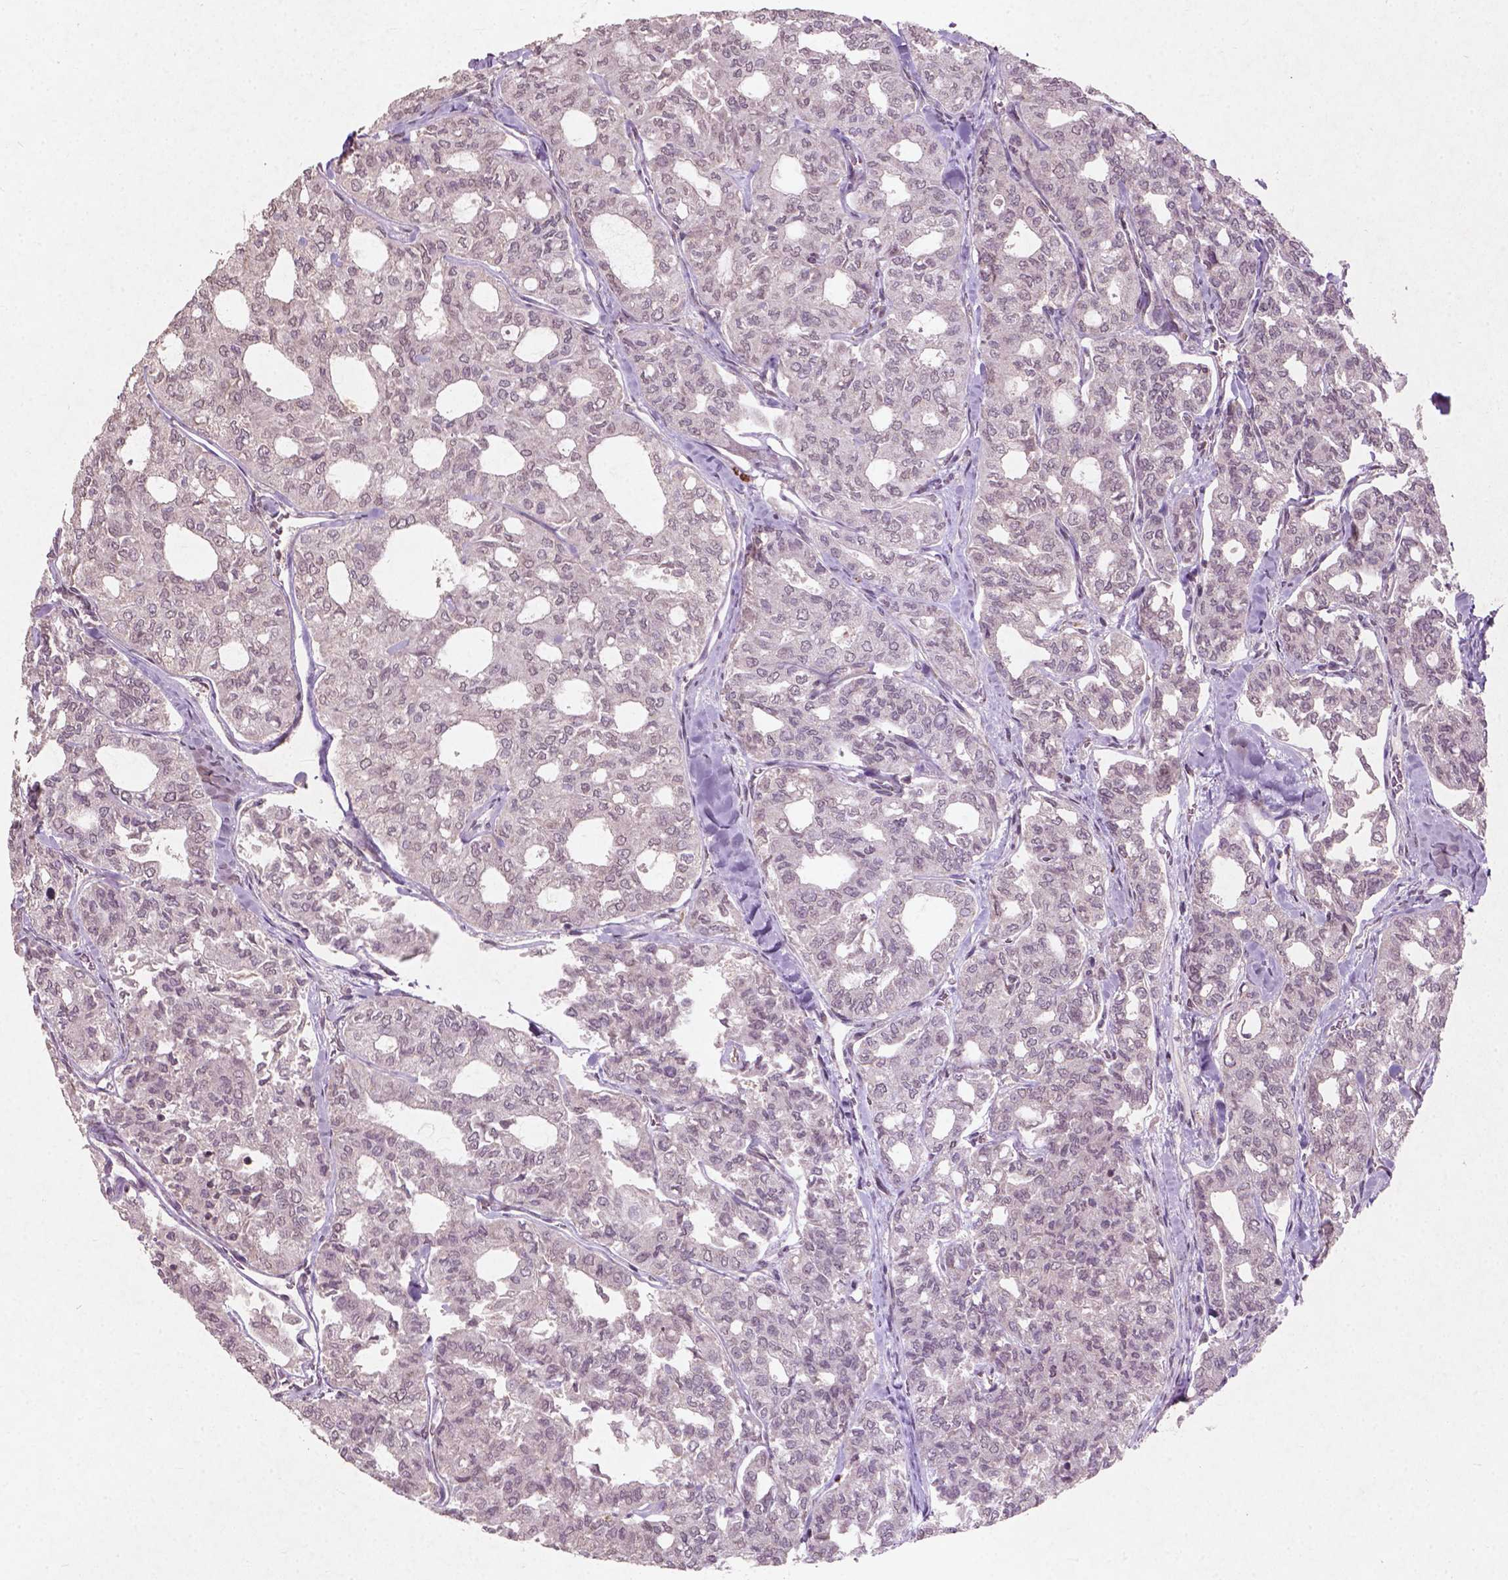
{"staining": {"intensity": "negative", "quantity": "none", "location": "none"}, "tissue": "thyroid cancer", "cell_type": "Tumor cells", "image_type": "cancer", "snomed": [{"axis": "morphology", "description": "Follicular adenoma carcinoma, NOS"}, {"axis": "topography", "description": "Thyroid gland"}], "caption": "Thyroid cancer (follicular adenoma carcinoma) was stained to show a protein in brown. There is no significant positivity in tumor cells.", "gene": "SMAD2", "patient": {"sex": "male", "age": 75}}